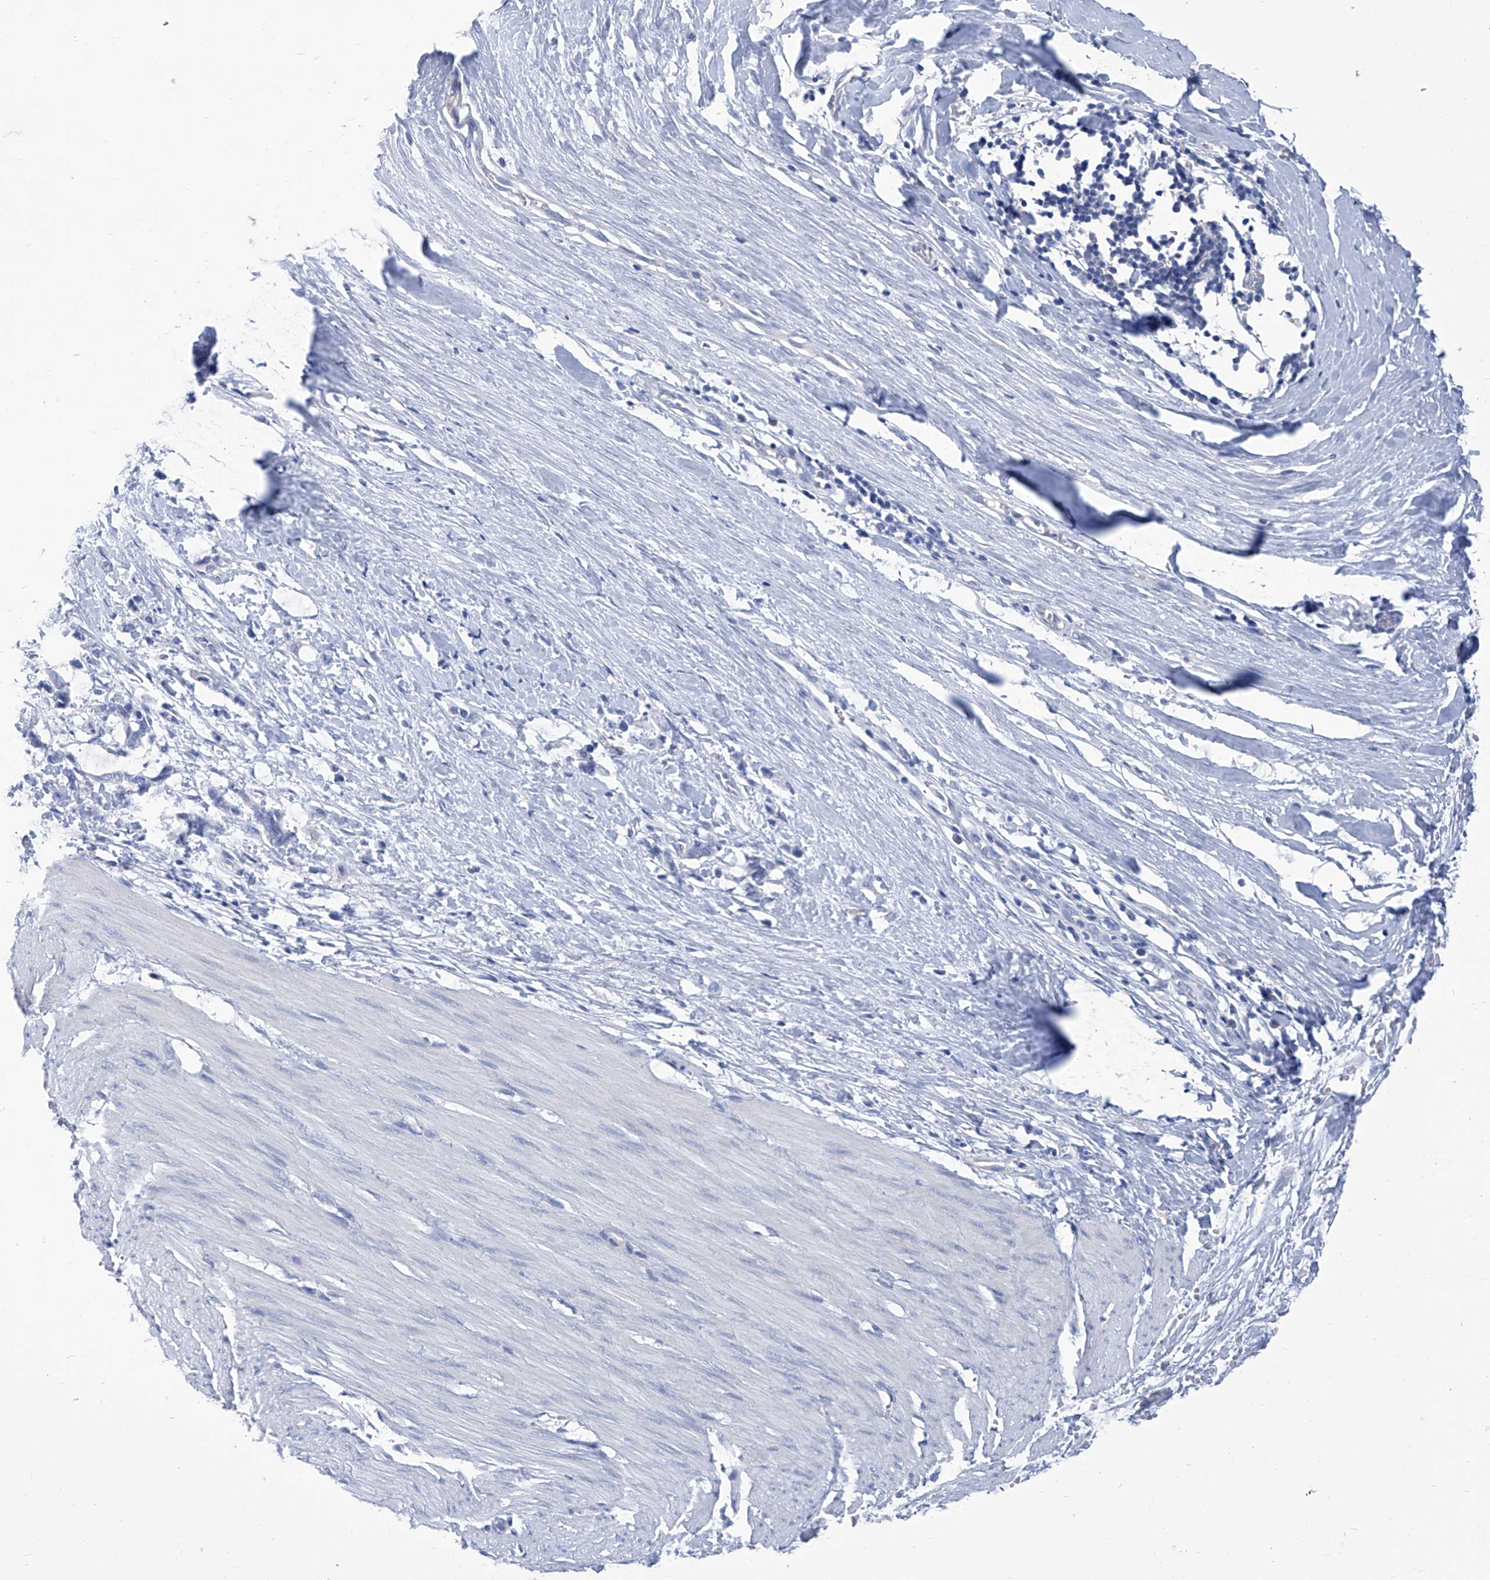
{"staining": {"intensity": "negative", "quantity": "none", "location": "none"}, "tissue": "smooth muscle", "cell_type": "Smooth muscle cells", "image_type": "normal", "snomed": [{"axis": "morphology", "description": "Normal tissue, NOS"}, {"axis": "morphology", "description": "Adenocarcinoma, NOS"}, {"axis": "topography", "description": "Colon"}, {"axis": "topography", "description": "Peripheral nerve tissue"}], "caption": "Smooth muscle cells are negative for brown protein staining in unremarkable smooth muscle. (Brightfield microscopy of DAB (3,3'-diaminobenzidine) IHC at high magnification).", "gene": "SMS", "patient": {"sex": "male", "age": 14}}